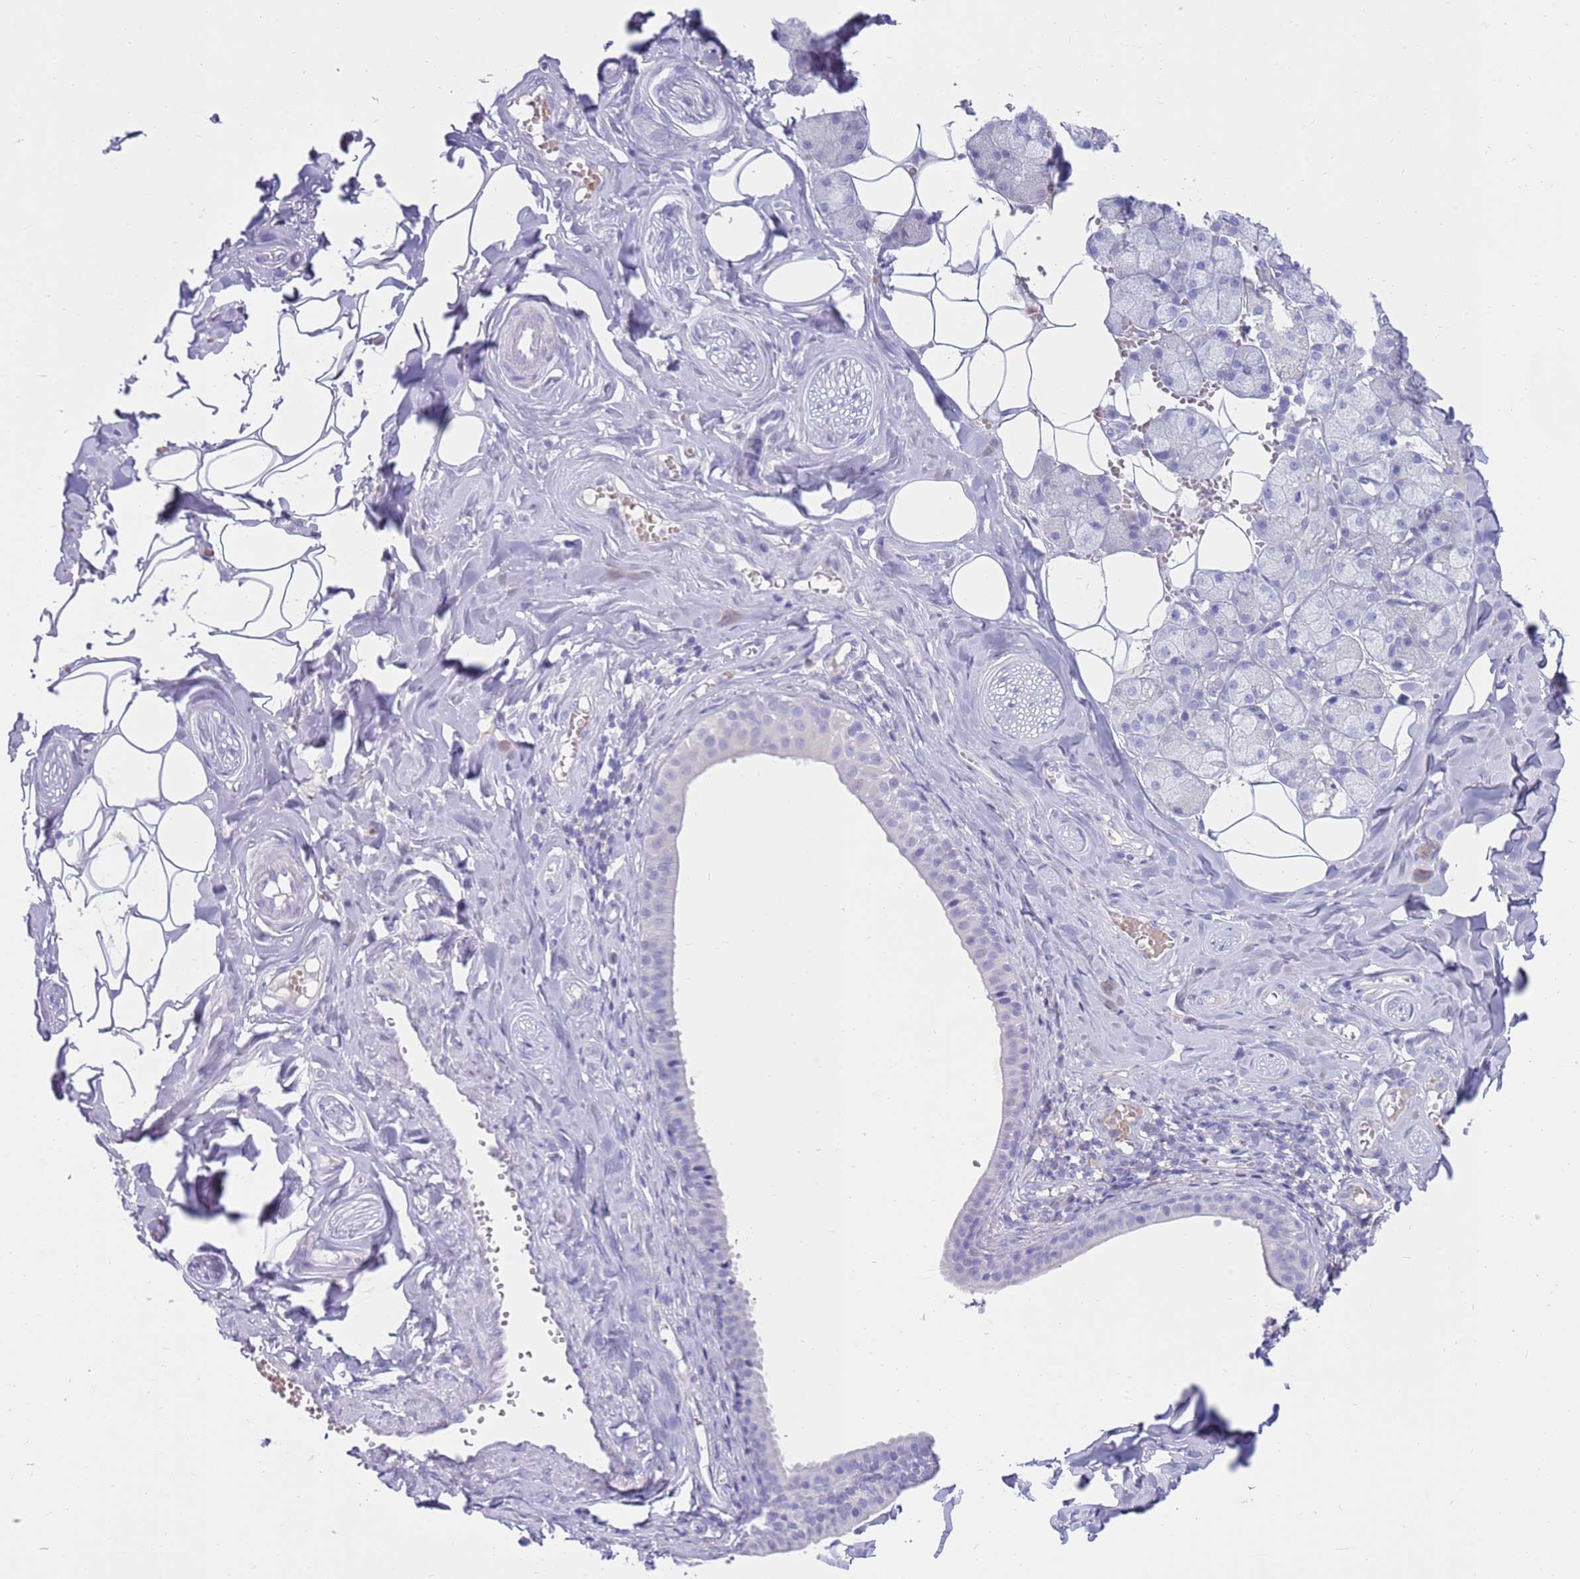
{"staining": {"intensity": "negative", "quantity": "none", "location": "none"}, "tissue": "salivary gland", "cell_type": "Glandular cells", "image_type": "normal", "snomed": [{"axis": "morphology", "description": "Normal tissue, NOS"}, {"axis": "topography", "description": "Salivary gland"}], "caption": "DAB immunohistochemical staining of benign salivary gland shows no significant staining in glandular cells. (DAB IHC, high magnification).", "gene": "EVPLL", "patient": {"sex": "male", "age": 62}}